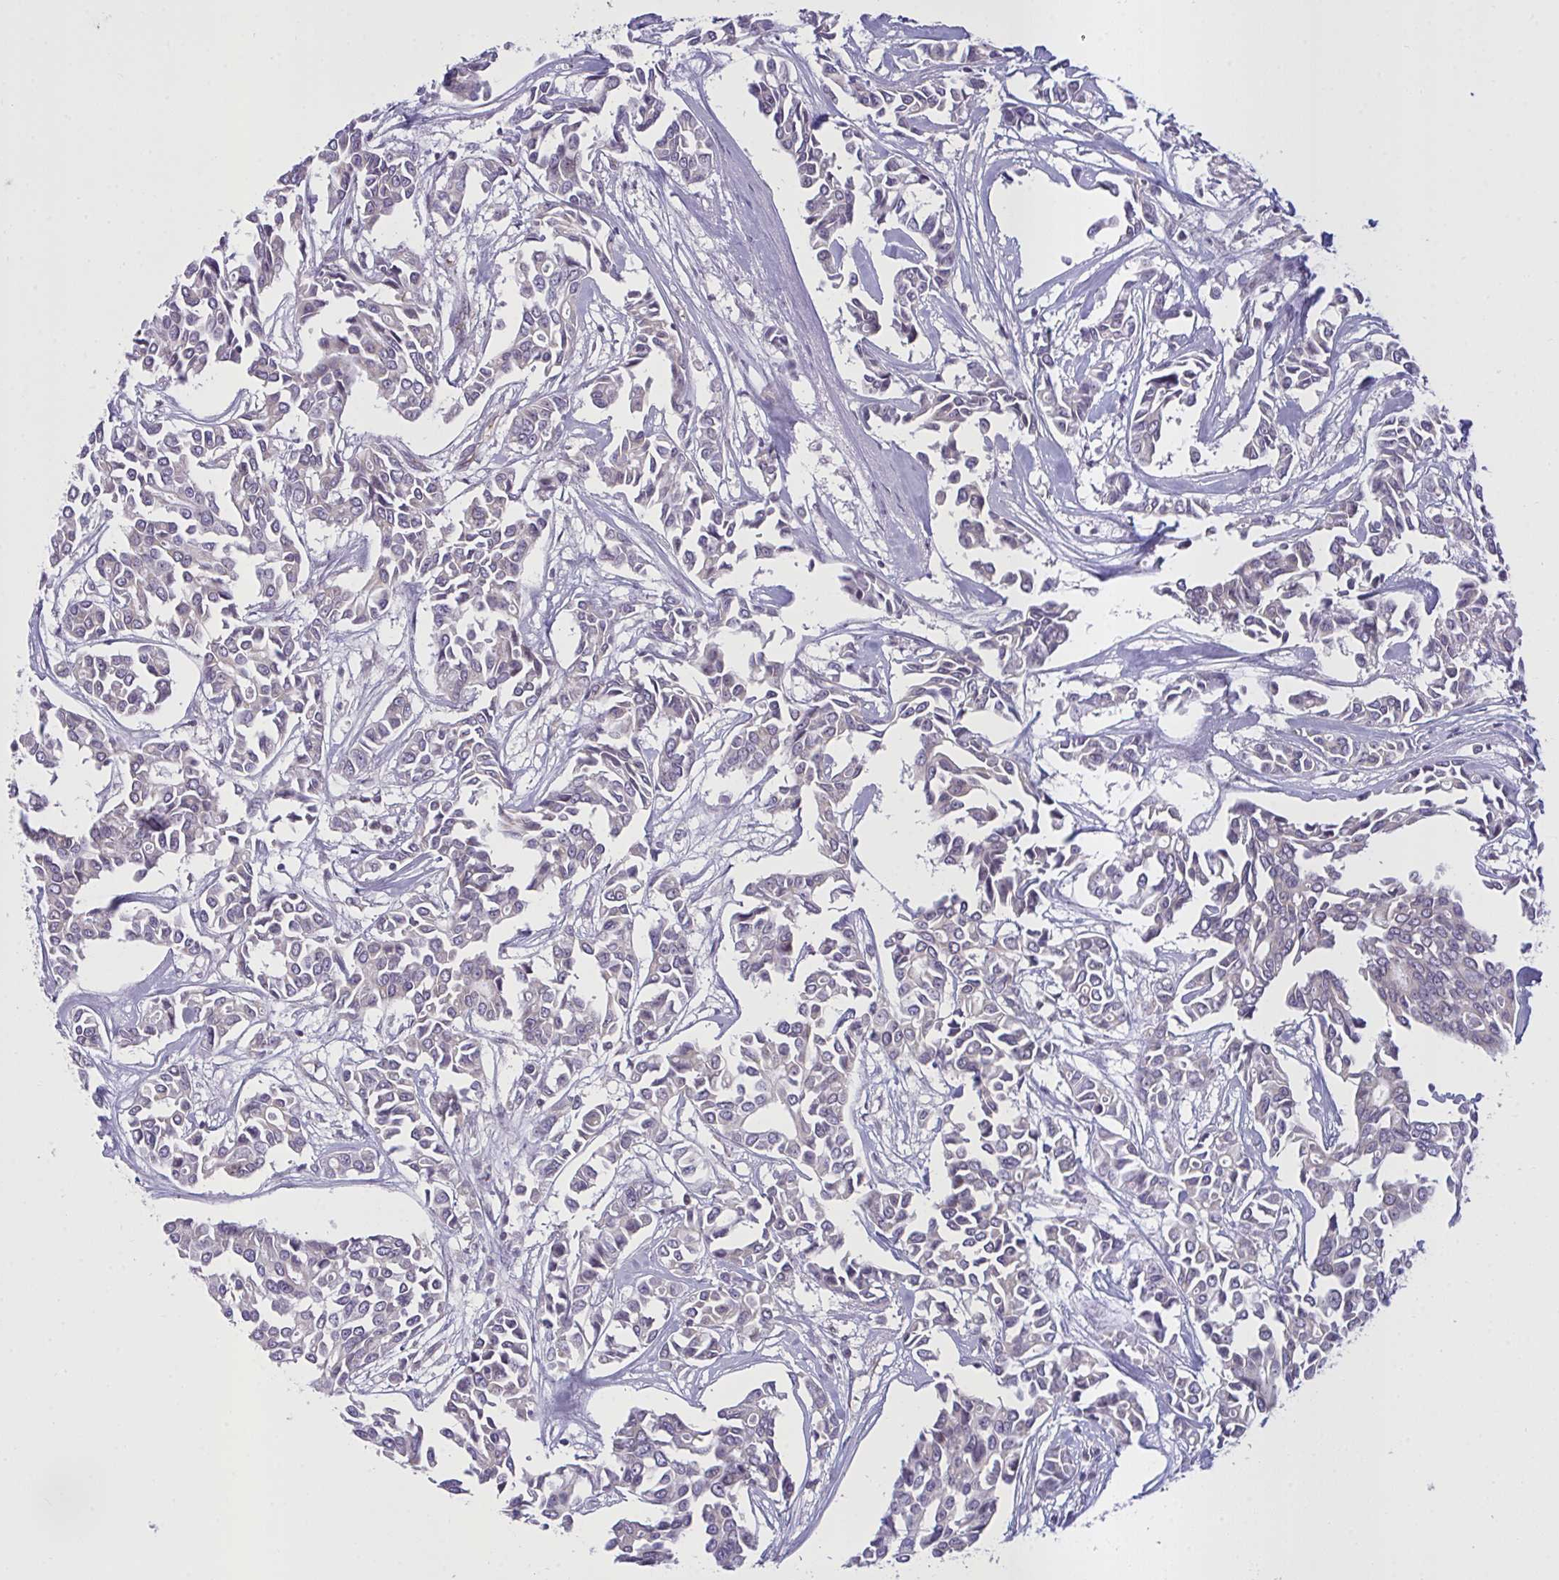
{"staining": {"intensity": "negative", "quantity": "none", "location": "none"}, "tissue": "breast cancer", "cell_type": "Tumor cells", "image_type": "cancer", "snomed": [{"axis": "morphology", "description": "Duct carcinoma"}, {"axis": "topography", "description": "Breast"}], "caption": "Immunohistochemistry (IHC) image of neoplastic tissue: breast cancer stained with DAB (3,3'-diaminobenzidine) shows no significant protein positivity in tumor cells.", "gene": "SEMA6B", "patient": {"sex": "female", "age": 54}}